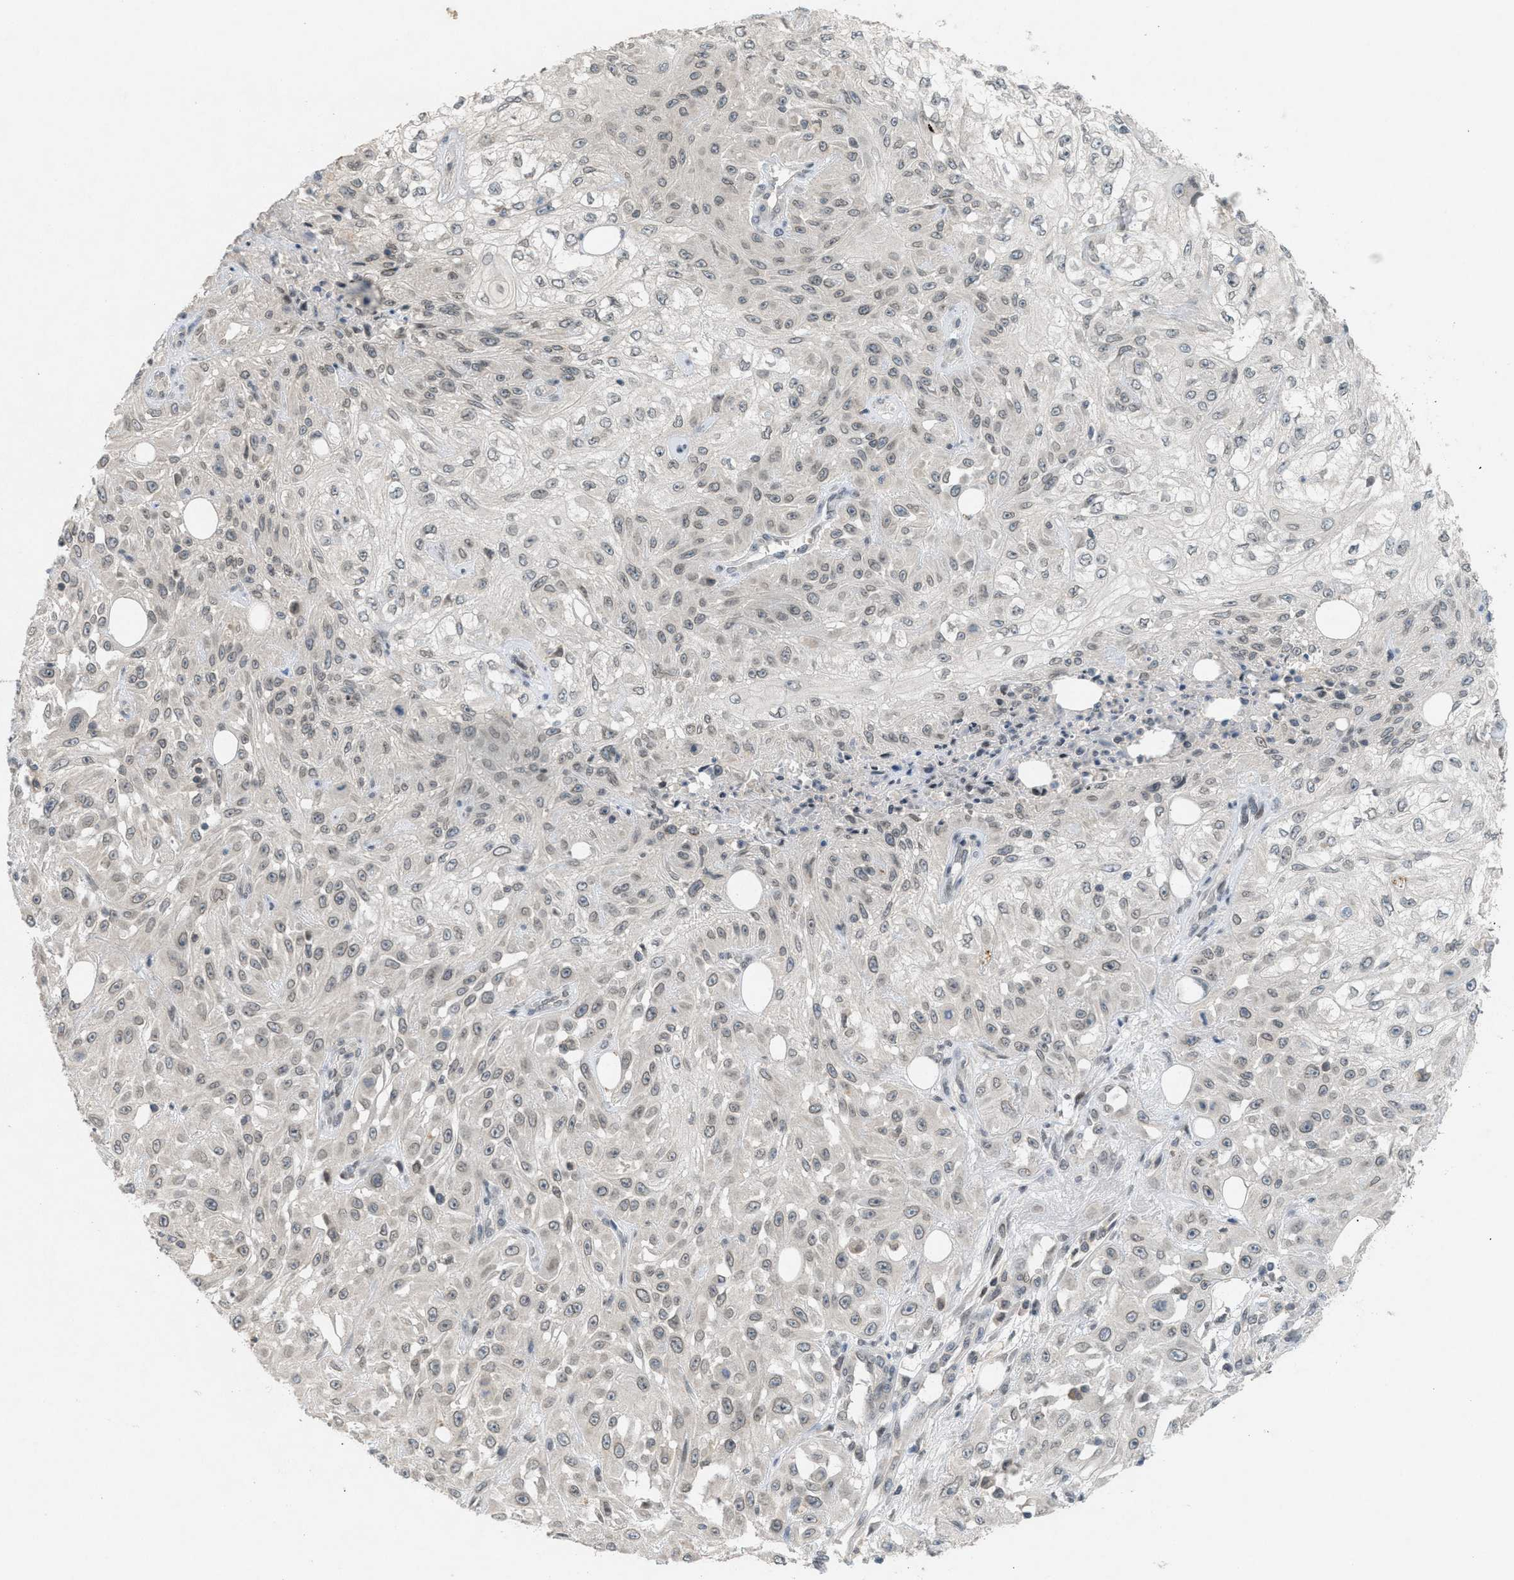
{"staining": {"intensity": "weak", "quantity": ">75%", "location": "cytoplasmic/membranous,nuclear"}, "tissue": "skin cancer", "cell_type": "Tumor cells", "image_type": "cancer", "snomed": [{"axis": "morphology", "description": "Squamous cell carcinoma, NOS"}, {"axis": "morphology", "description": "Squamous cell carcinoma, metastatic, NOS"}, {"axis": "topography", "description": "Skin"}, {"axis": "topography", "description": "Lymph node"}], "caption": "Weak cytoplasmic/membranous and nuclear protein positivity is seen in about >75% of tumor cells in squamous cell carcinoma (skin).", "gene": "ABHD6", "patient": {"sex": "male", "age": 75}}